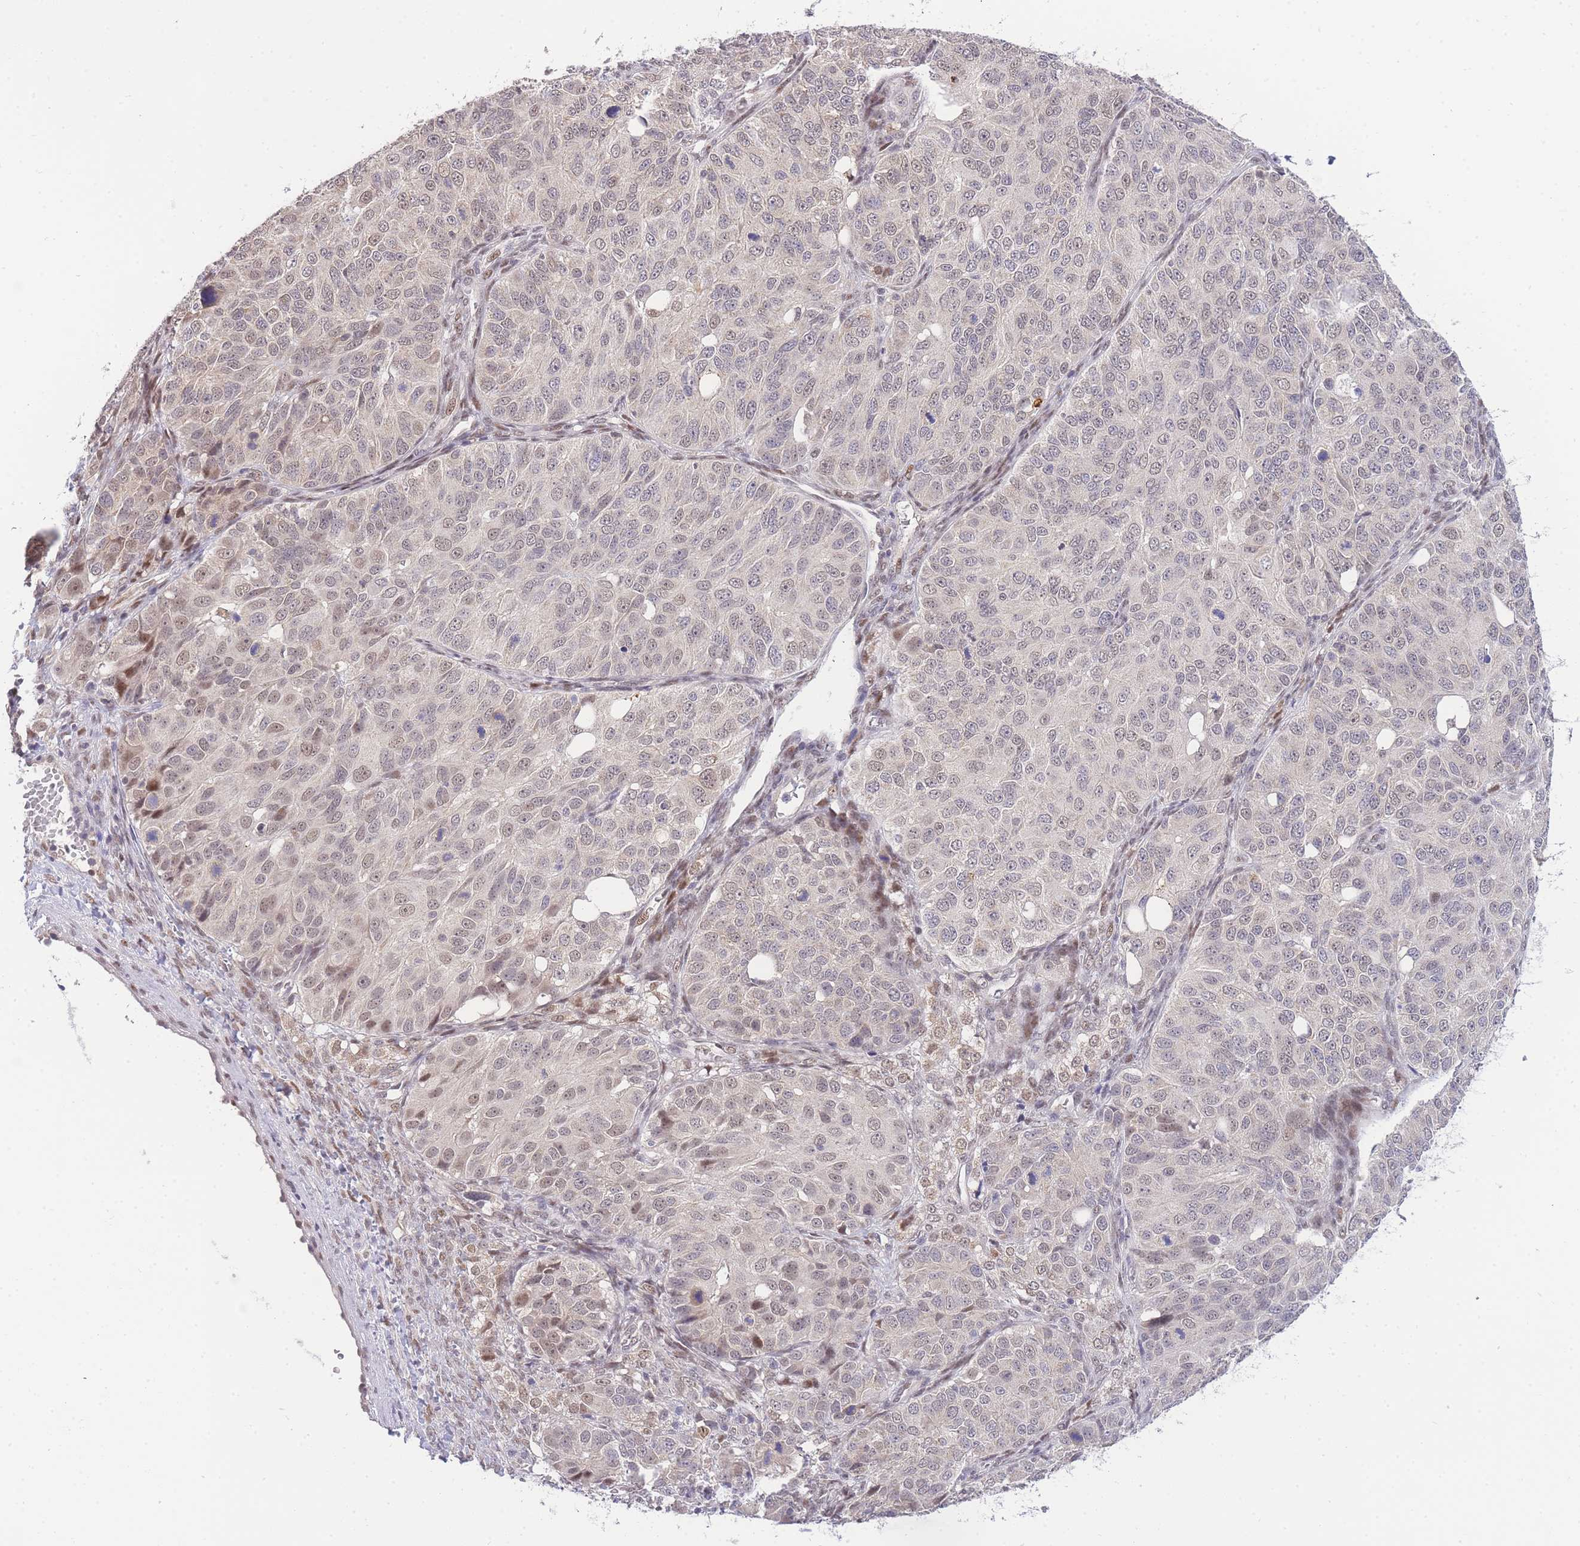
{"staining": {"intensity": "weak", "quantity": "25%-75%", "location": "nuclear"}, "tissue": "ovarian cancer", "cell_type": "Tumor cells", "image_type": "cancer", "snomed": [{"axis": "morphology", "description": "Carcinoma, endometroid"}, {"axis": "topography", "description": "Ovary"}], "caption": "A photomicrograph of human endometroid carcinoma (ovarian) stained for a protein demonstrates weak nuclear brown staining in tumor cells. (DAB IHC with brightfield microscopy, high magnification).", "gene": "PUS10", "patient": {"sex": "female", "age": 51}}